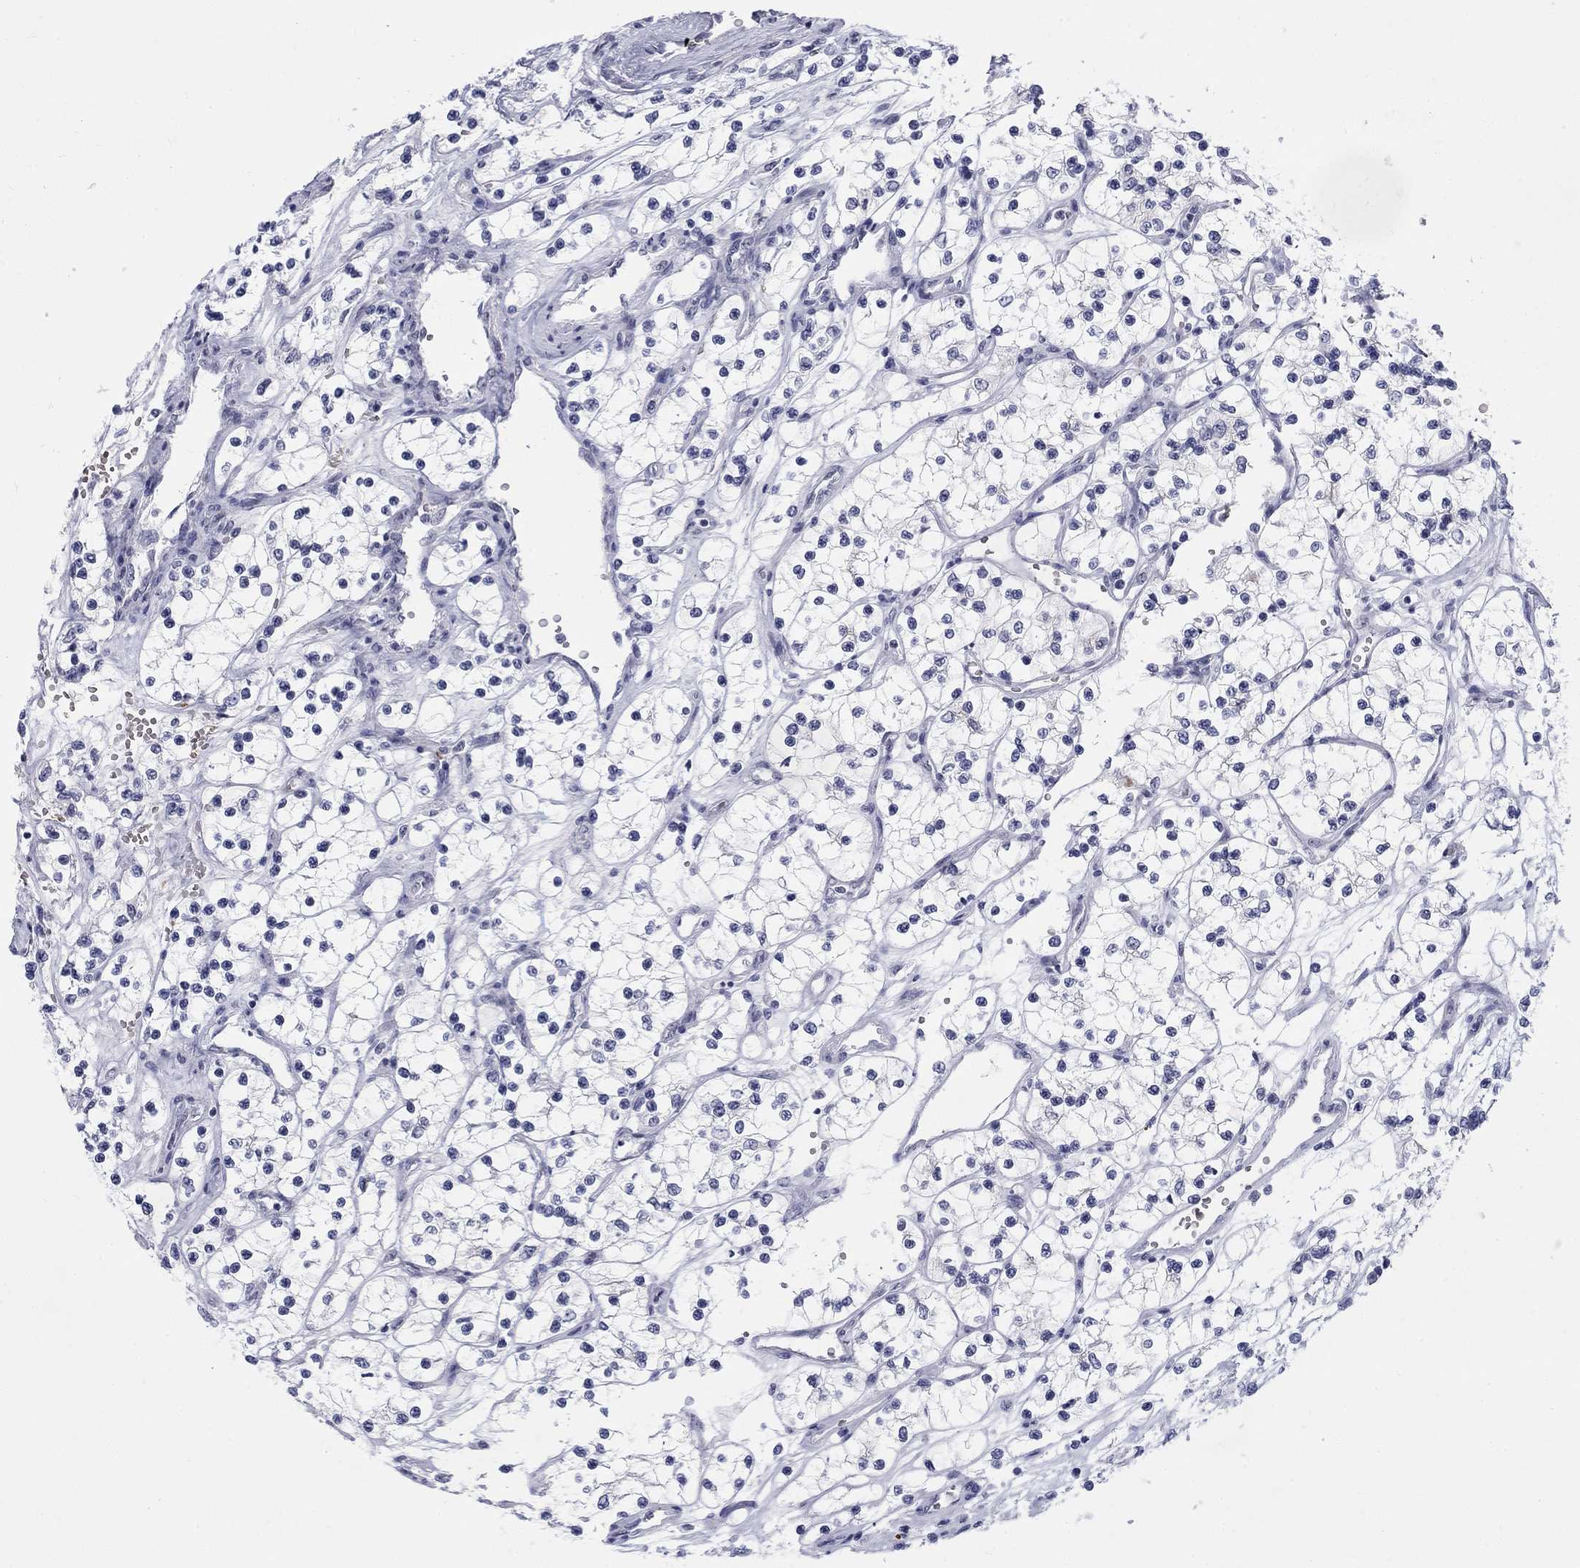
{"staining": {"intensity": "negative", "quantity": "none", "location": "none"}, "tissue": "renal cancer", "cell_type": "Tumor cells", "image_type": "cancer", "snomed": [{"axis": "morphology", "description": "Adenocarcinoma, NOS"}, {"axis": "topography", "description": "Kidney"}], "caption": "An immunohistochemistry (IHC) photomicrograph of renal adenocarcinoma is shown. There is no staining in tumor cells of renal adenocarcinoma.", "gene": "DMTN", "patient": {"sex": "female", "age": 69}}